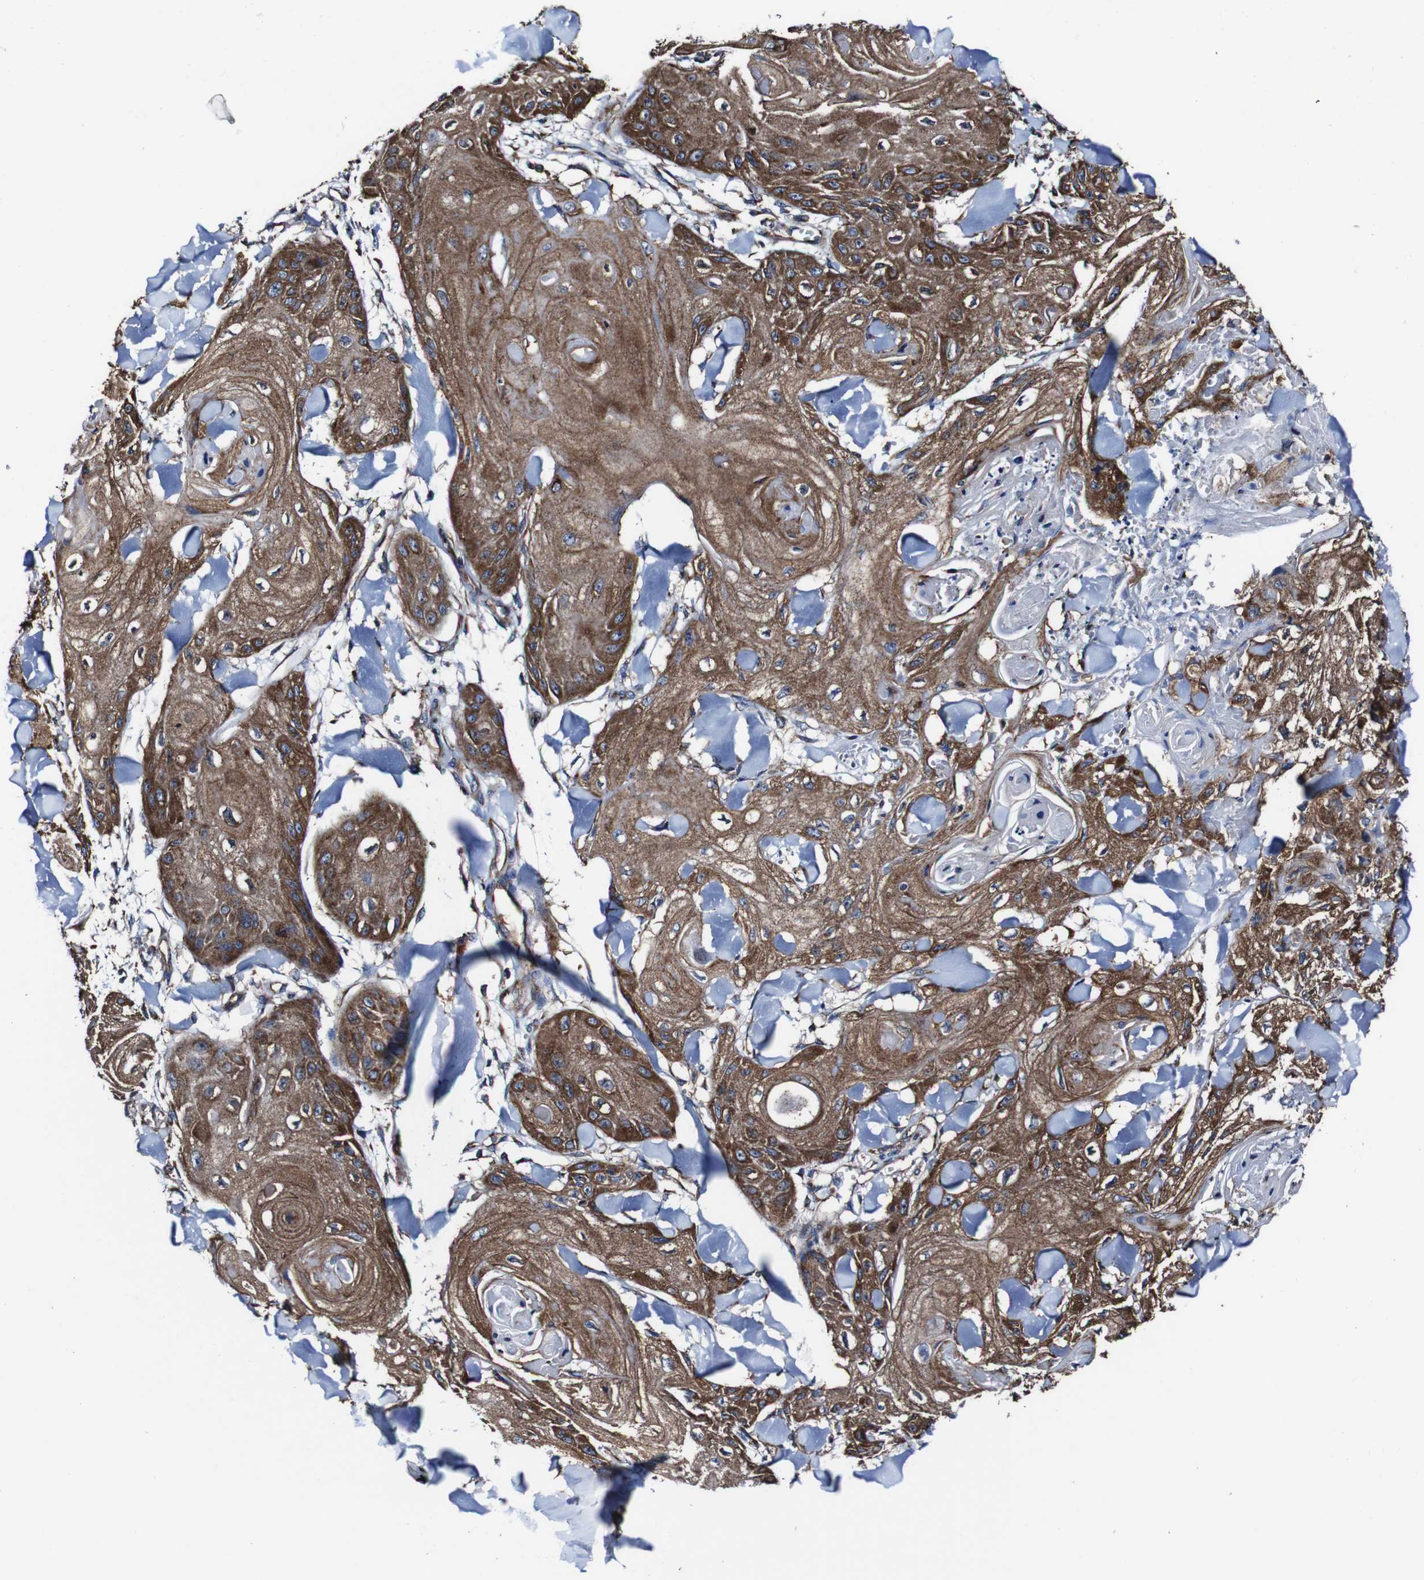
{"staining": {"intensity": "moderate", "quantity": ">75%", "location": "cytoplasmic/membranous"}, "tissue": "skin cancer", "cell_type": "Tumor cells", "image_type": "cancer", "snomed": [{"axis": "morphology", "description": "Squamous cell carcinoma, NOS"}, {"axis": "topography", "description": "Skin"}], "caption": "Human skin squamous cell carcinoma stained for a protein (brown) reveals moderate cytoplasmic/membranous positive expression in approximately >75% of tumor cells.", "gene": "CSF1R", "patient": {"sex": "male", "age": 74}}